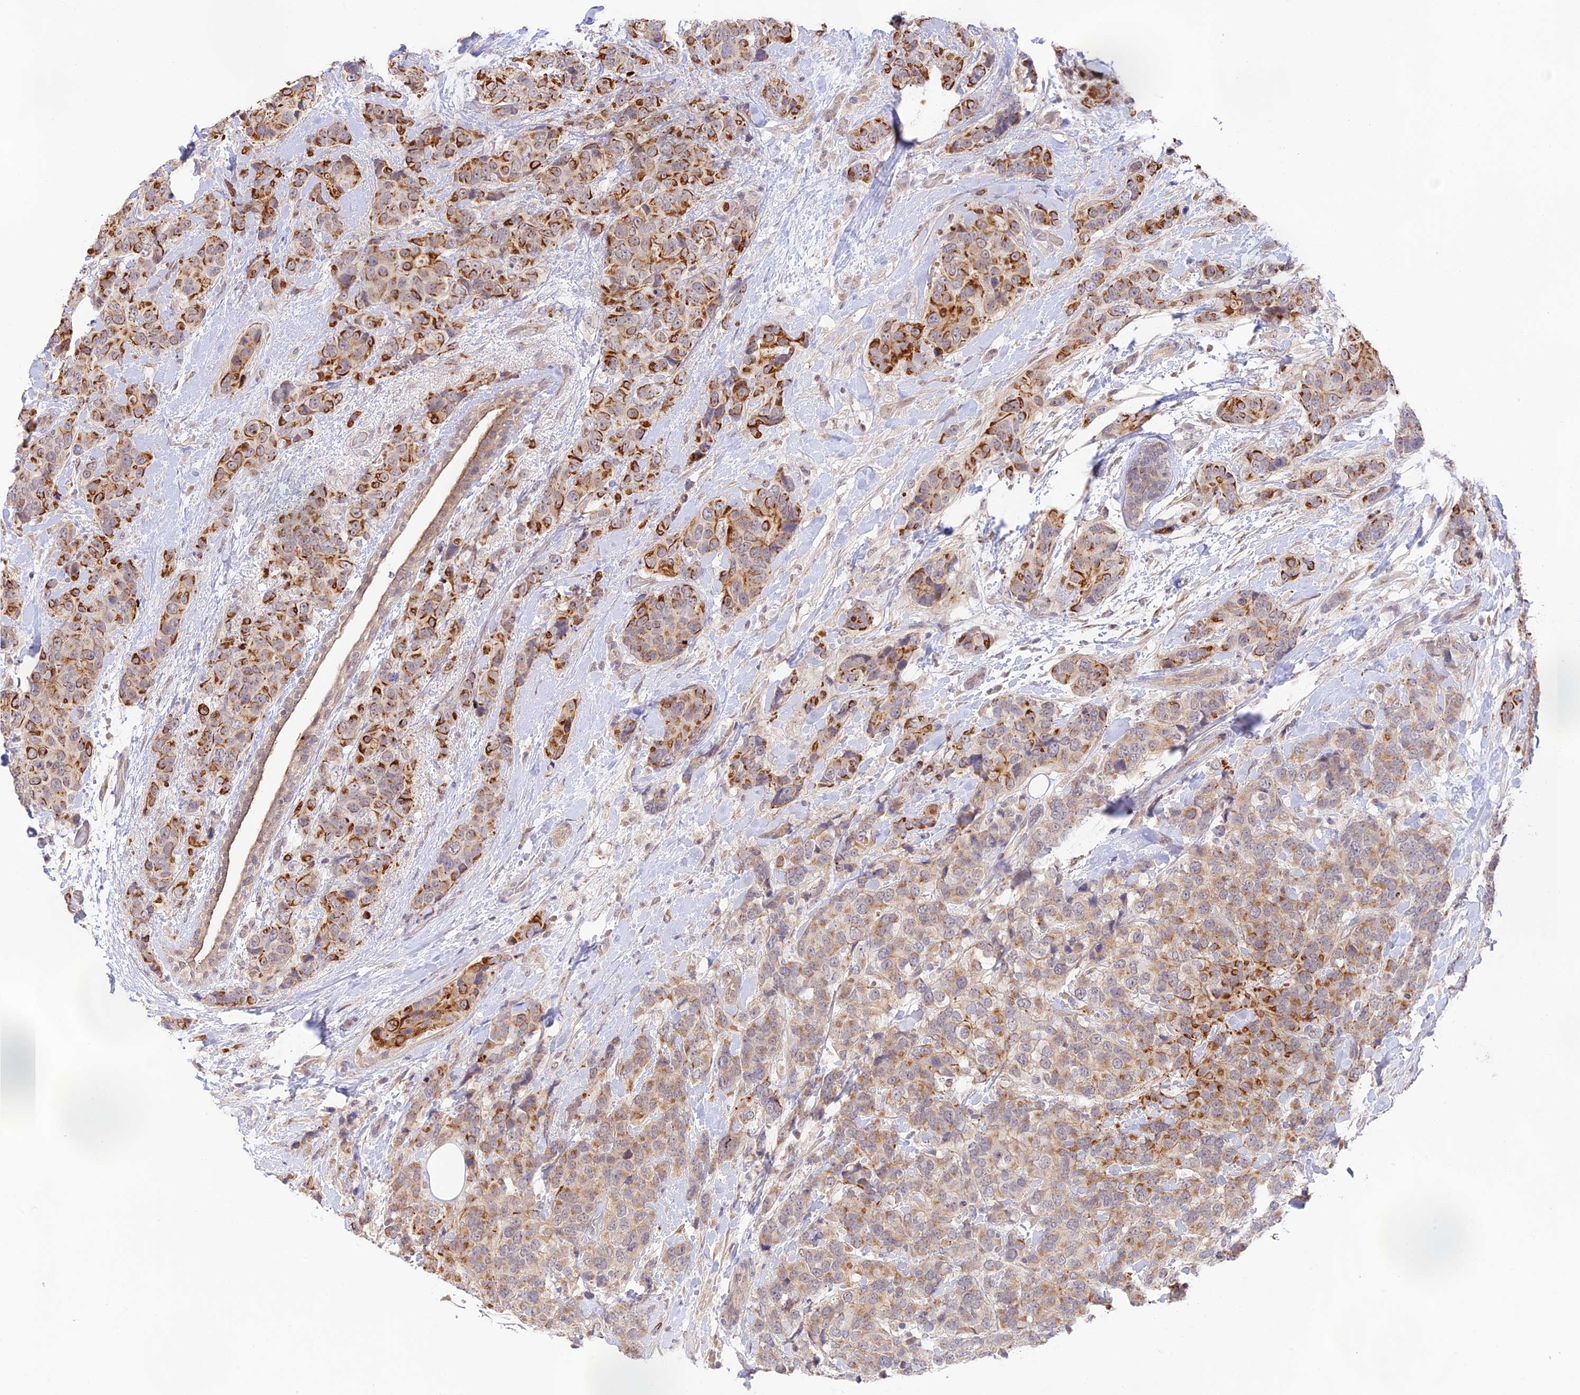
{"staining": {"intensity": "moderate", "quantity": "25%-75%", "location": "cytoplasmic/membranous"}, "tissue": "breast cancer", "cell_type": "Tumor cells", "image_type": "cancer", "snomed": [{"axis": "morphology", "description": "Lobular carcinoma"}, {"axis": "topography", "description": "Breast"}], "caption": "Human breast cancer stained with a protein marker reveals moderate staining in tumor cells.", "gene": "CAMSAP3", "patient": {"sex": "female", "age": 59}}